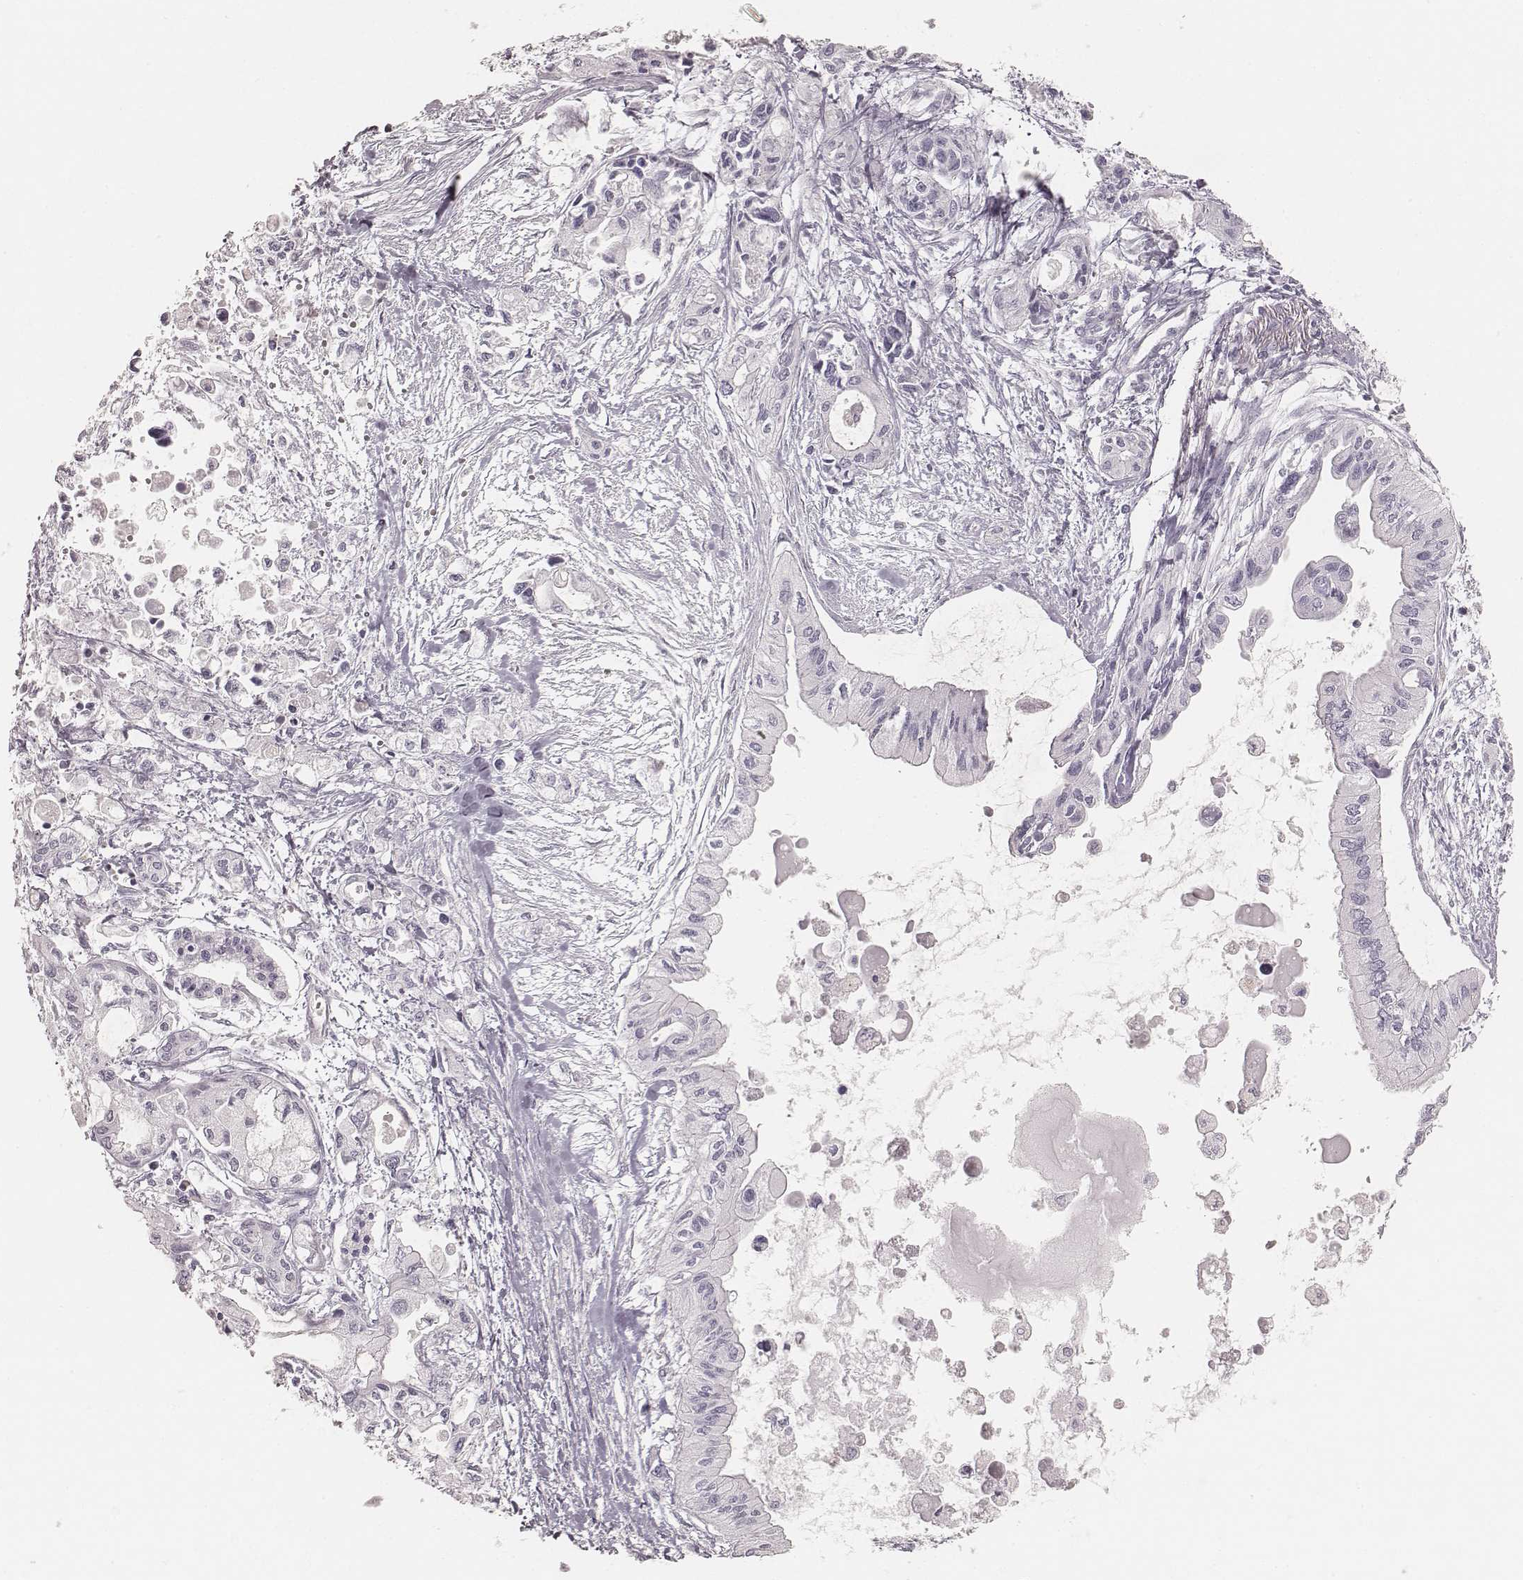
{"staining": {"intensity": "negative", "quantity": "none", "location": "none"}, "tissue": "pancreatic cancer", "cell_type": "Tumor cells", "image_type": "cancer", "snomed": [{"axis": "morphology", "description": "Adenocarcinoma, NOS"}, {"axis": "topography", "description": "Pancreas"}], "caption": "IHC photomicrograph of neoplastic tissue: pancreatic adenocarcinoma stained with DAB demonstrates no significant protein positivity in tumor cells.", "gene": "KRT82", "patient": {"sex": "female", "age": 61}}